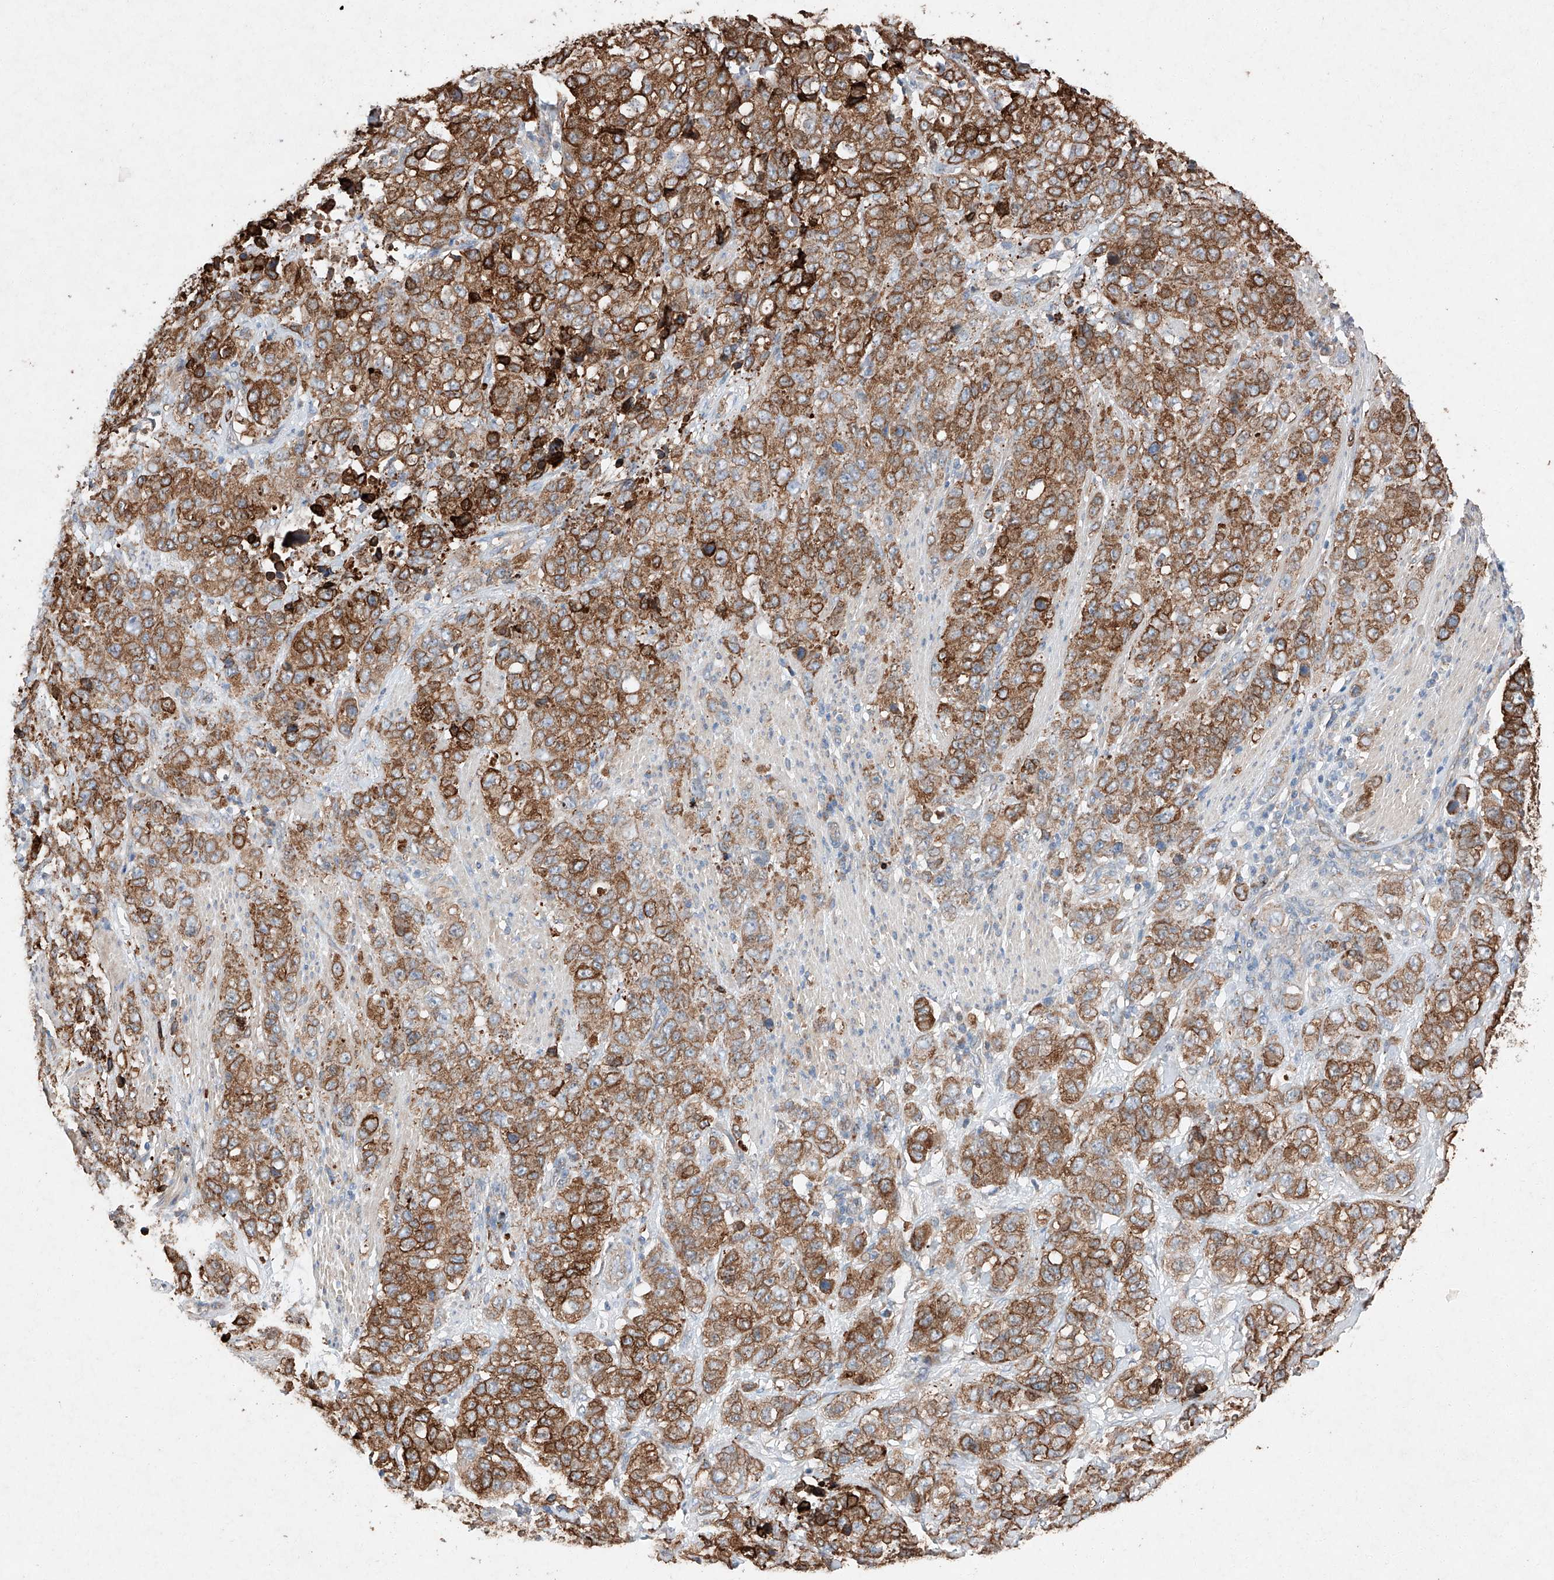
{"staining": {"intensity": "strong", "quantity": ">75%", "location": "cytoplasmic/membranous"}, "tissue": "stomach cancer", "cell_type": "Tumor cells", "image_type": "cancer", "snomed": [{"axis": "morphology", "description": "Adenocarcinoma, NOS"}, {"axis": "topography", "description": "Stomach"}], "caption": "A high-resolution micrograph shows immunohistochemistry staining of stomach cancer (adenocarcinoma), which reveals strong cytoplasmic/membranous expression in approximately >75% of tumor cells.", "gene": "RUSC1", "patient": {"sex": "male", "age": 48}}